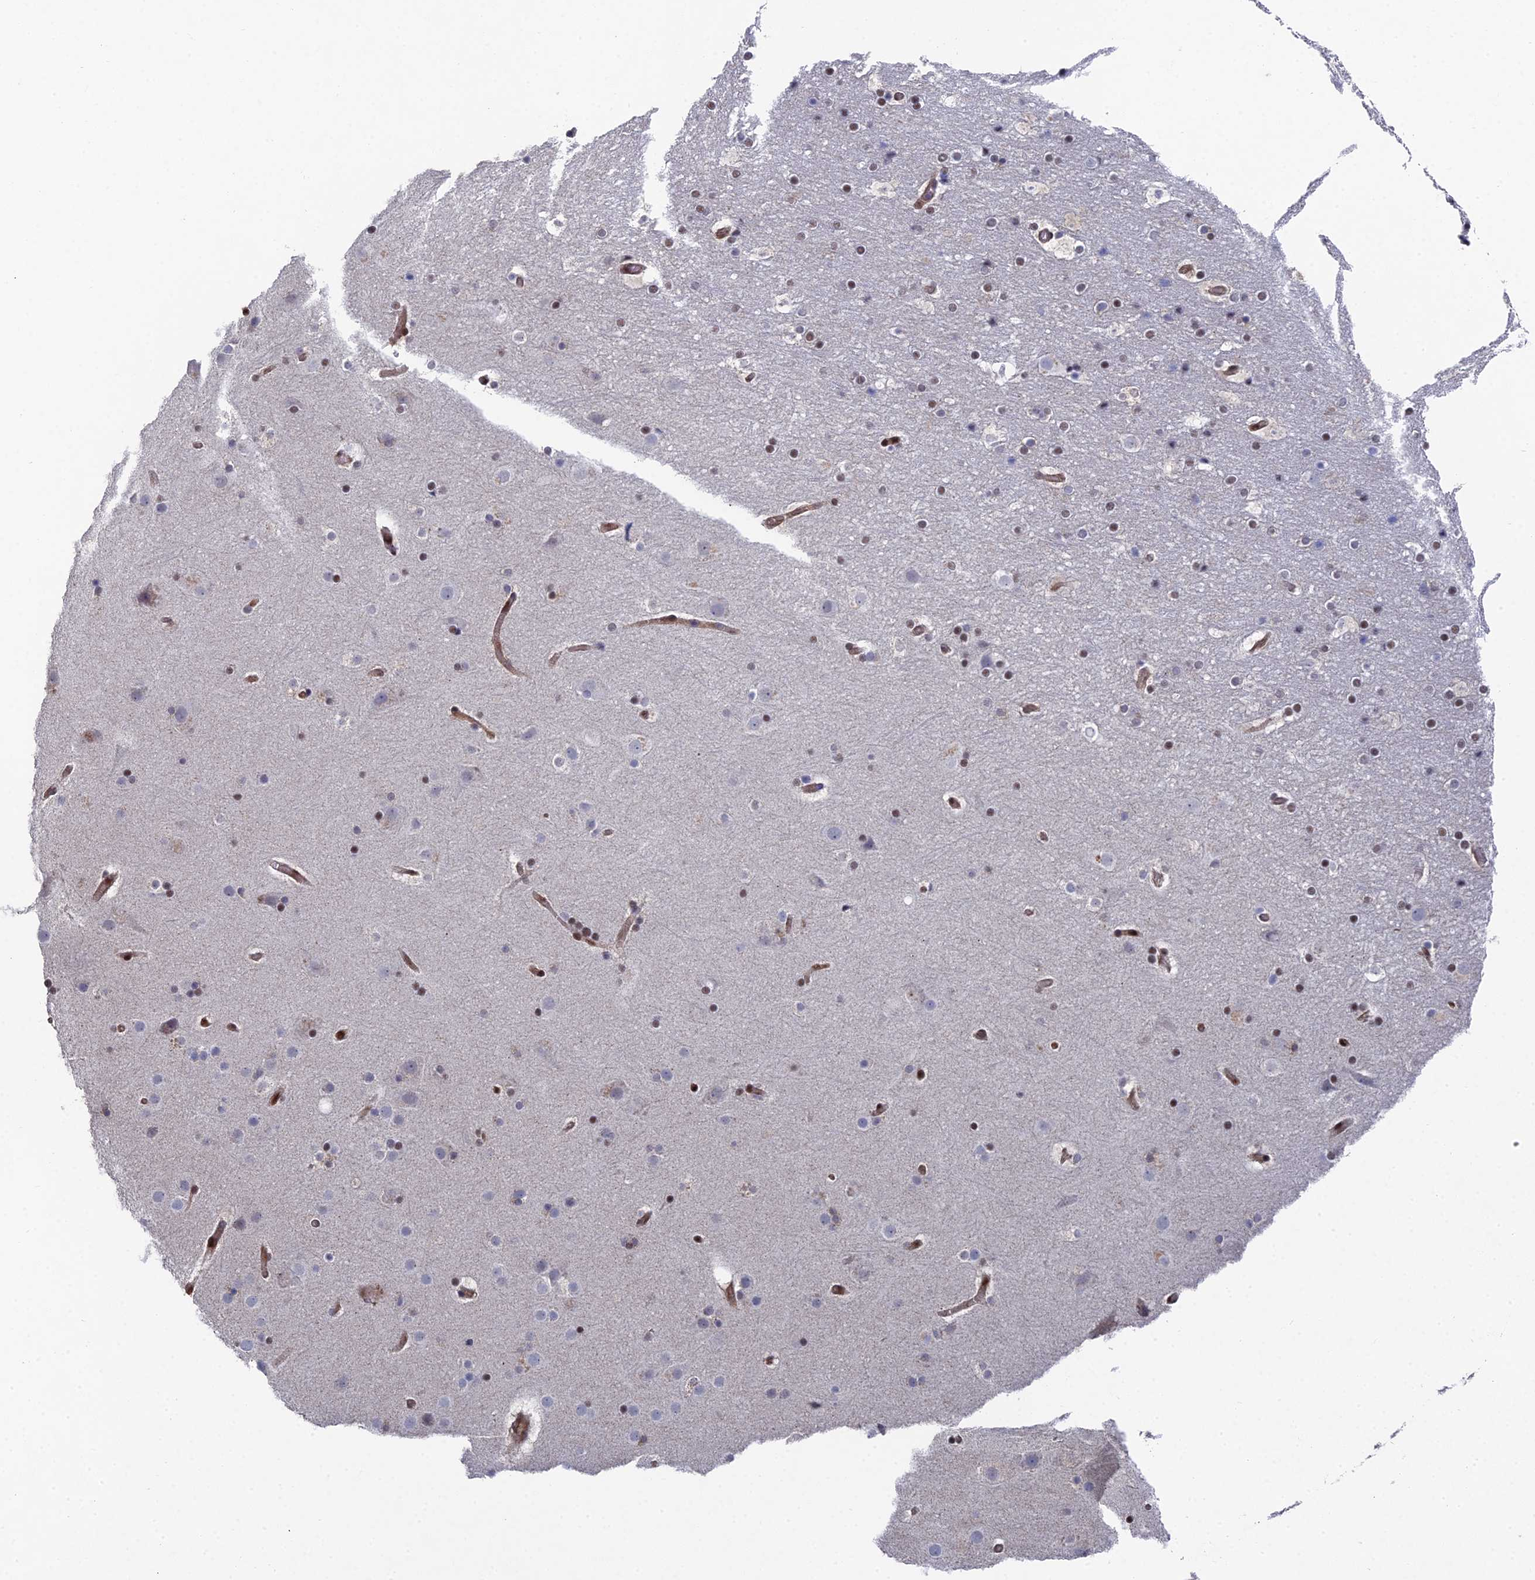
{"staining": {"intensity": "moderate", "quantity": ">75%", "location": "cytoplasmic/membranous,nuclear"}, "tissue": "cerebral cortex", "cell_type": "Endothelial cells", "image_type": "normal", "snomed": [{"axis": "morphology", "description": "Normal tissue, NOS"}, {"axis": "topography", "description": "Cerebral cortex"}], "caption": "IHC photomicrograph of benign cerebral cortex stained for a protein (brown), which displays medium levels of moderate cytoplasmic/membranous,nuclear expression in about >75% of endothelial cells.", "gene": "UNC5D", "patient": {"sex": "male", "age": 57}}